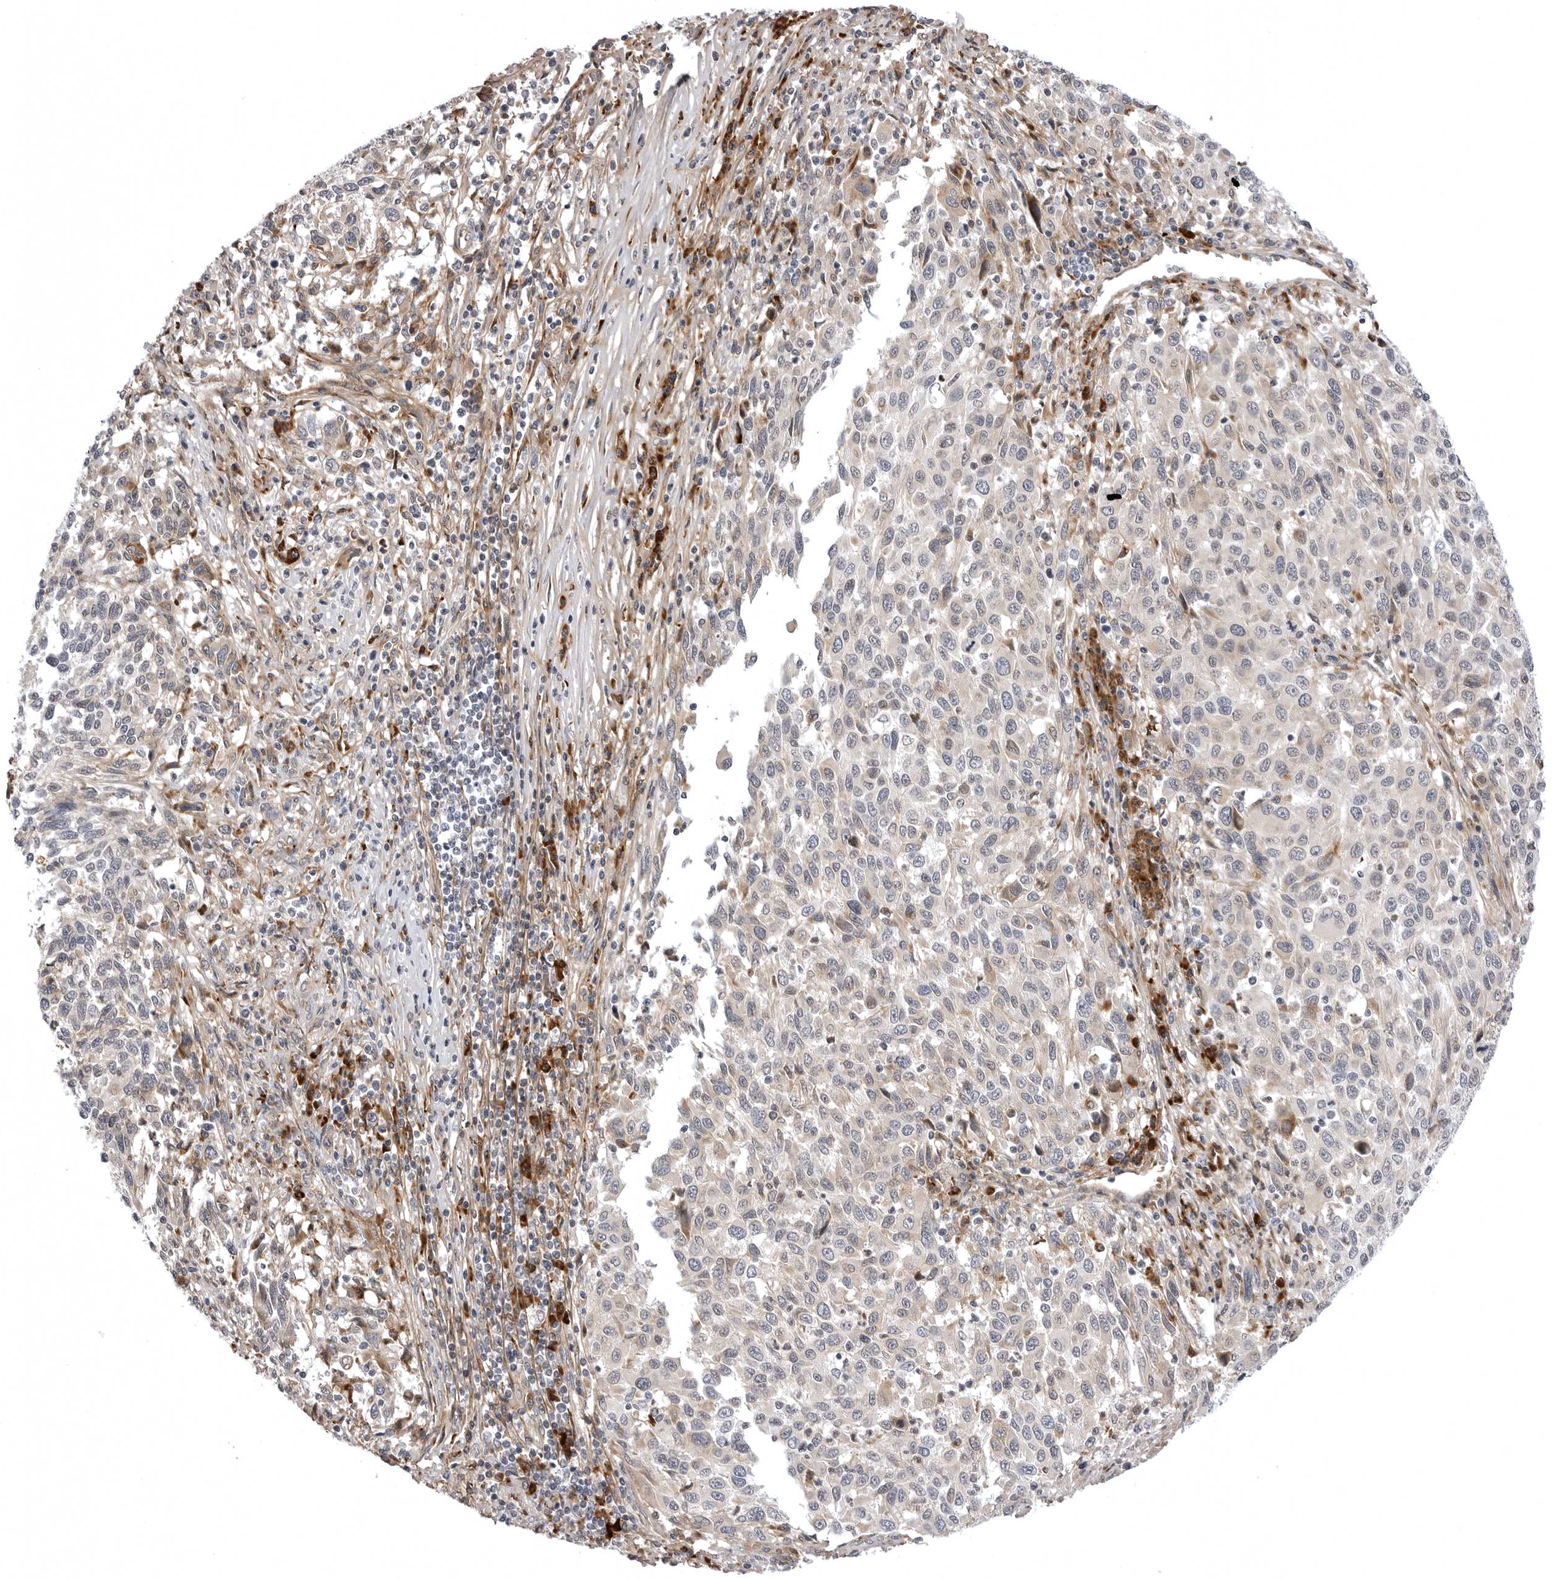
{"staining": {"intensity": "weak", "quantity": "25%-75%", "location": "cytoplasmic/membranous"}, "tissue": "melanoma", "cell_type": "Tumor cells", "image_type": "cancer", "snomed": [{"axis": "morphology", "description": "Malignant melanoma, Metastatic site"}, {"axis": "topography", "description": "Lymph node"}], "caption": "Immunohistochemistry (IHC) staining of malignant melanoma (metastatic site), which displays low levels of weak cytoplasmic/membranous positivity in approximately 25%-75% of tumor cells indicating weak cytoplasmic/membranous protein staining. The staining was performed using DAB (3,3'-diaminobenzidine) (brown) for protein detection and nuclei were counterstained in hematoxylin (blue).", "gene": "ARL5A", "patient": {"sex": "male", "age": 61}}